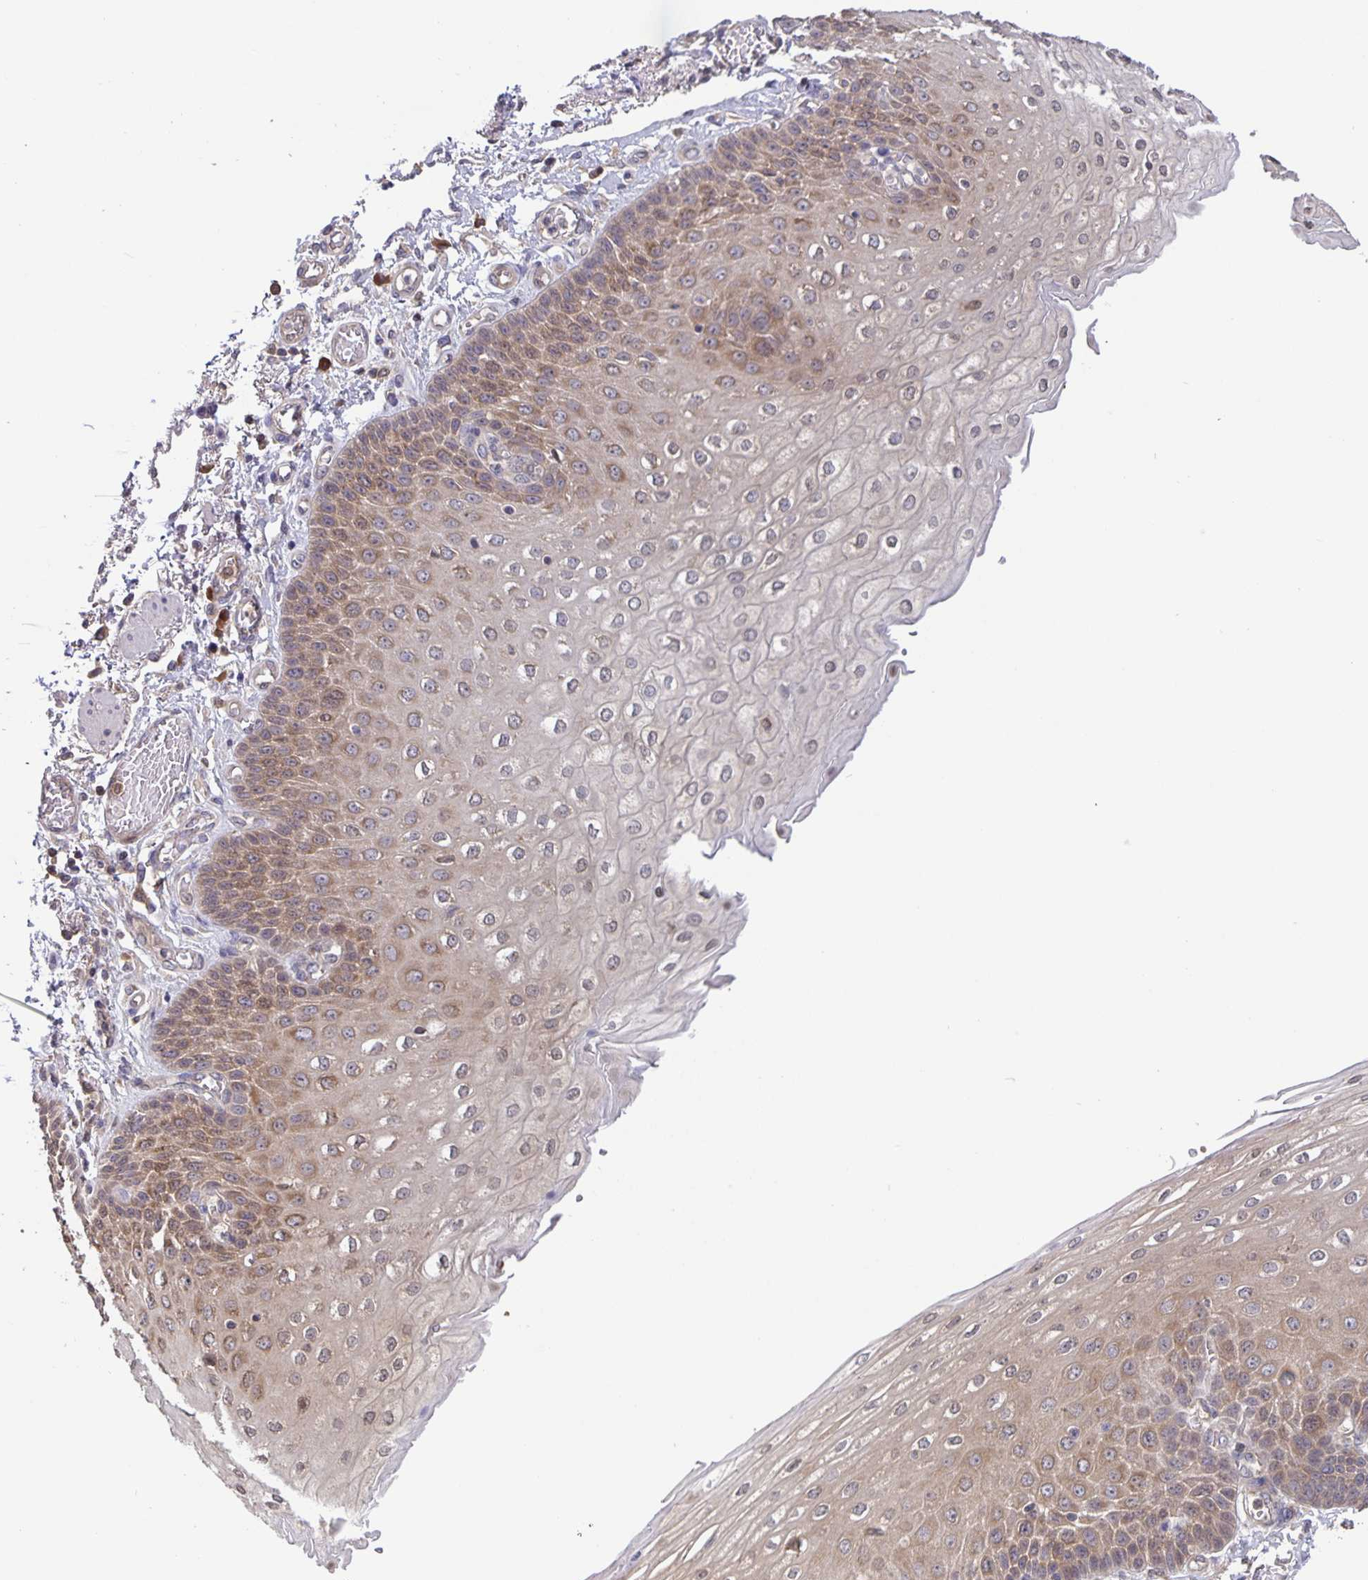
{"staining": {"intensity": "weak", "quantity": "25%-75%", "location": "cytoplasmic/membranous"}, "tissue": "esophagus", "cell_type": "Squamous epithelial cells", "image_type": "normal", "snomed": [{"axis": "morphology", "description": "Normal tissue, NOS"}, {"axis": "morphology", "description": "Adenocarcinoma, NOS"}, {"axis": "topography", "description": "Esophagus"}], "caption": "Squamous epithelial cells reveal weak cytoplasmic/membranous positivity in about 25%-75% of cells in benign esophagus. (IHC, brightfield microscopy, high magnification).", "gene": "FEM1C", "patient": {"sex": "male", "age": 81}}